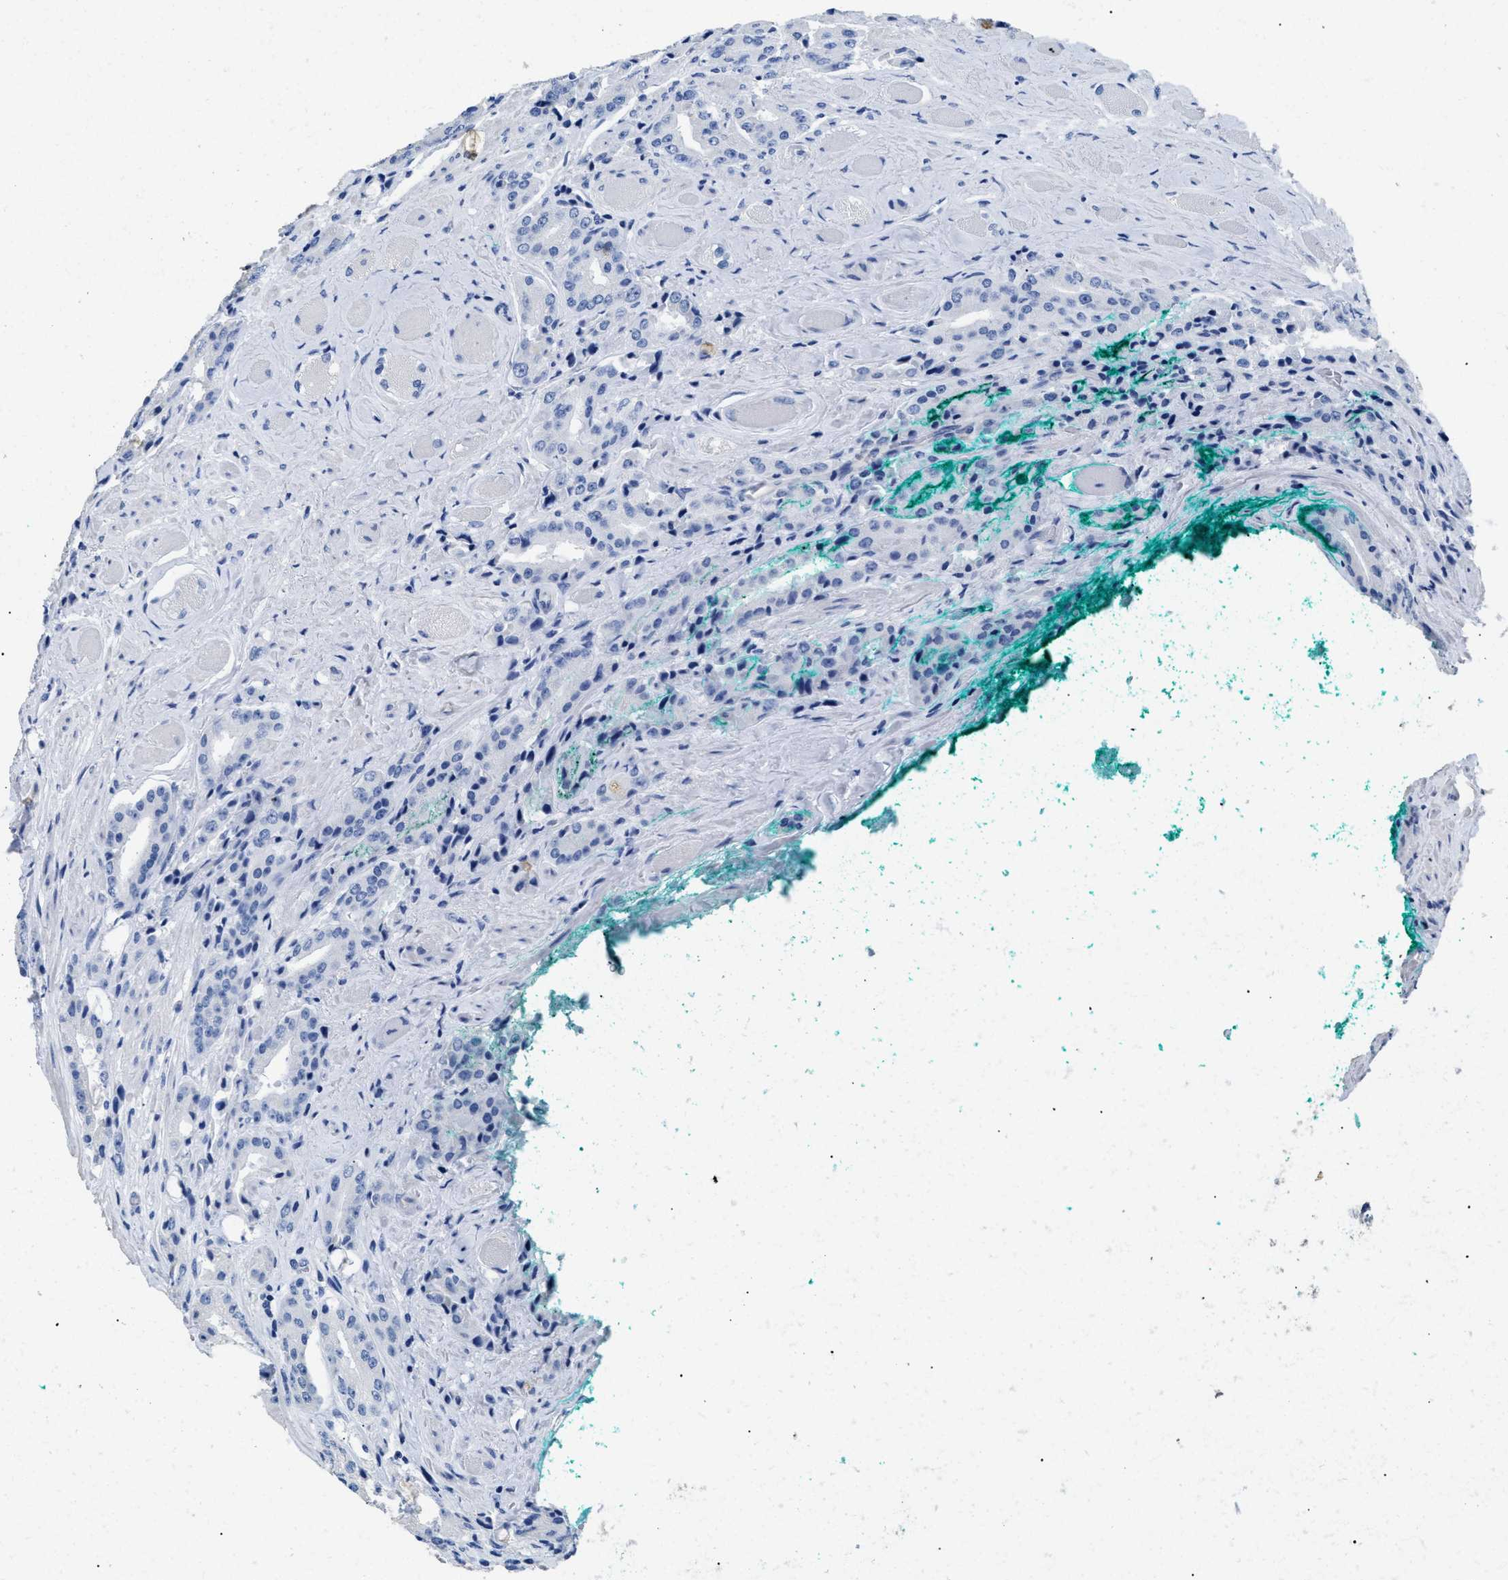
{"staining": {"intensity": "negative", "quantity": "none", "location": "none"}, "tissue": "prostate cancer", "cell_type": "Tumor cells", "image_type": "cancer", "snomed": [{"axis": "morphology", "description": "Adenocarcinoma, High grade"}, {"axis": "topography", "description": "Prostate"}], "caption": "Immunohistochemistry (IHC) photomicrograph of prostate cancer (high-grade adenocarcinoma) stained for a protein (brown), which demonstrates no expression in tumor cells.", "gene": "DLC1", "patient": {"sex": "male", "age": 71}}